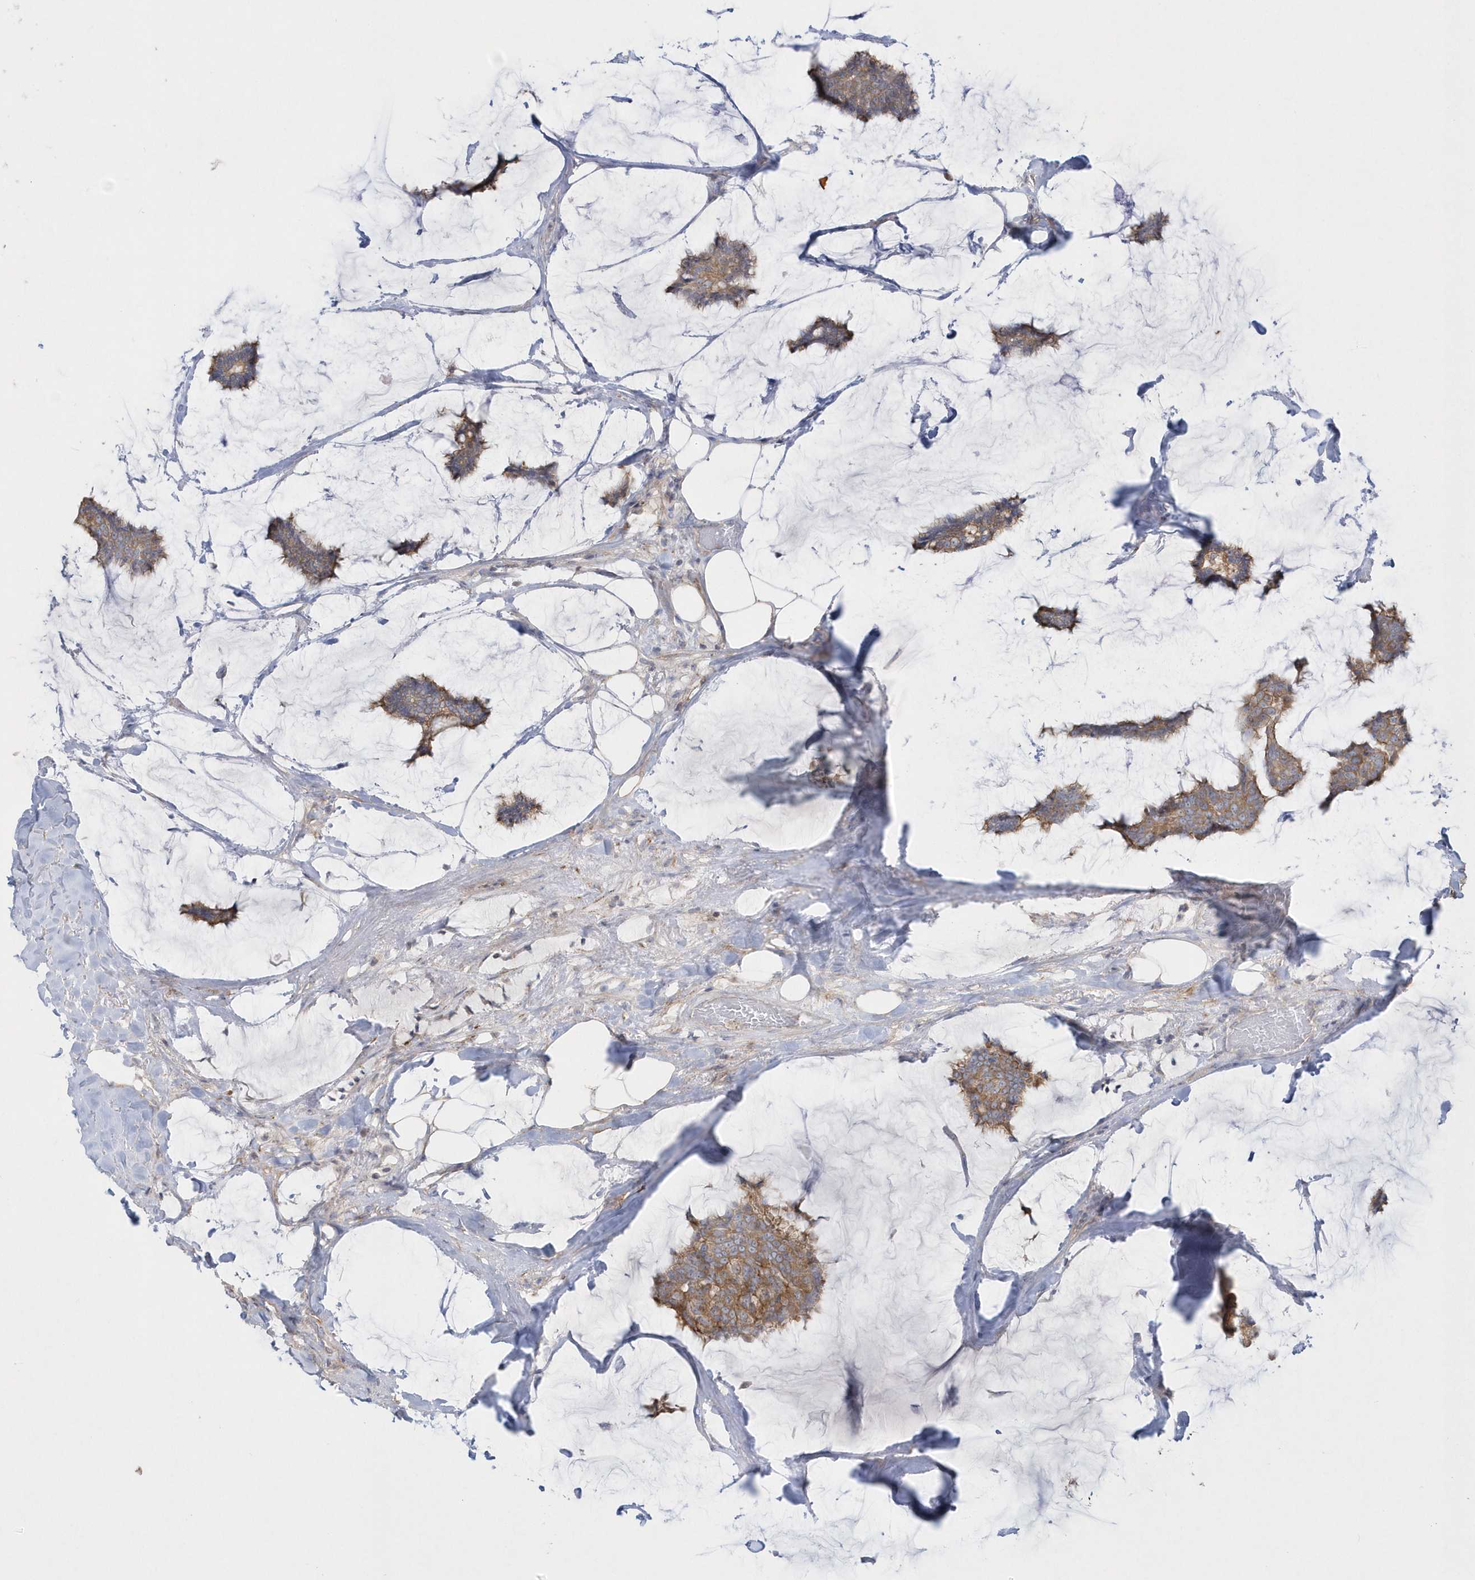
{"staining": {"intensity": "moderate", "quantity": ">75%", "location": "cytoplasmic/membranous"}, "tissue": "breast cancer", "cell_type": "Tumor cells", "image_type": "cancer", "snomed": [{"axis": "morphology", "description": "Duct carcinoma"}, {"axis": "topography", "description": "Breast"}], "caption": "An immunohistochemistry (IHC) micrograph of neoplastic tissue is shown. Protein staining in brown shows moderate cytoplasmic/membranous positivity in invasive ductal carcinoma (breast) within tumor cells. (brown staining indicates protein expression, while blue staining denotes nuclei).", "gene": "DNAJC18", "patient": {"sex": "female", "age": 93}}